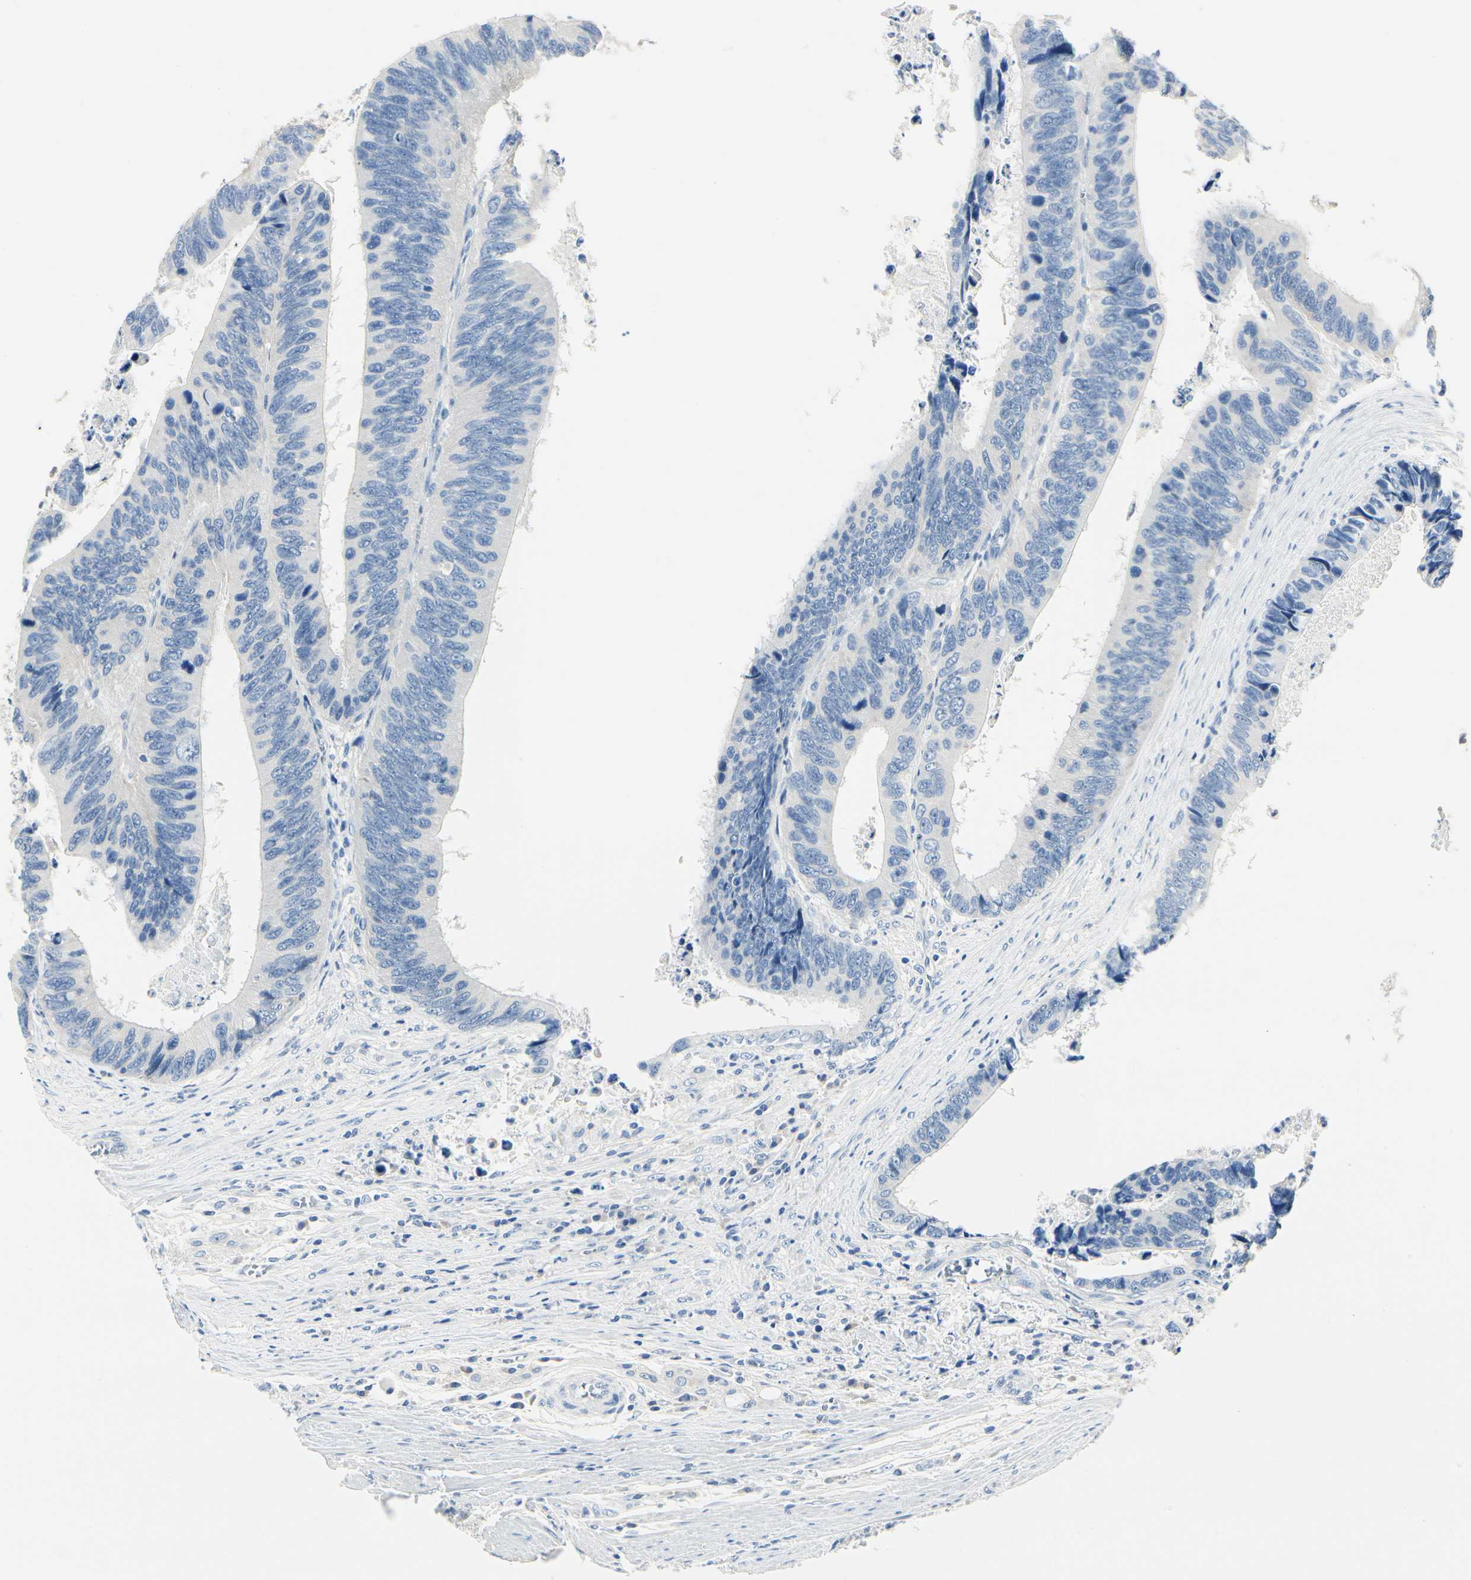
{"staining": {"intensity": "negative", "quantity": "none", "location": "none"}, "tissue": "colorectal cancer", "cell_type": "Tumor cells", "image_type": "cancer", "snomed": [{"axis": "morphology", "description": "Adenocarcinoma, NOS"}, {"axis": "topography", "description": "Colon"}], "caption": "A micrograph of adenocarcinoma (colorectal) stained for a protein reveals no brown staining in tumor cells.", "gene": "TGFBR3", "patient": {"sex": "male", "age": 72}}